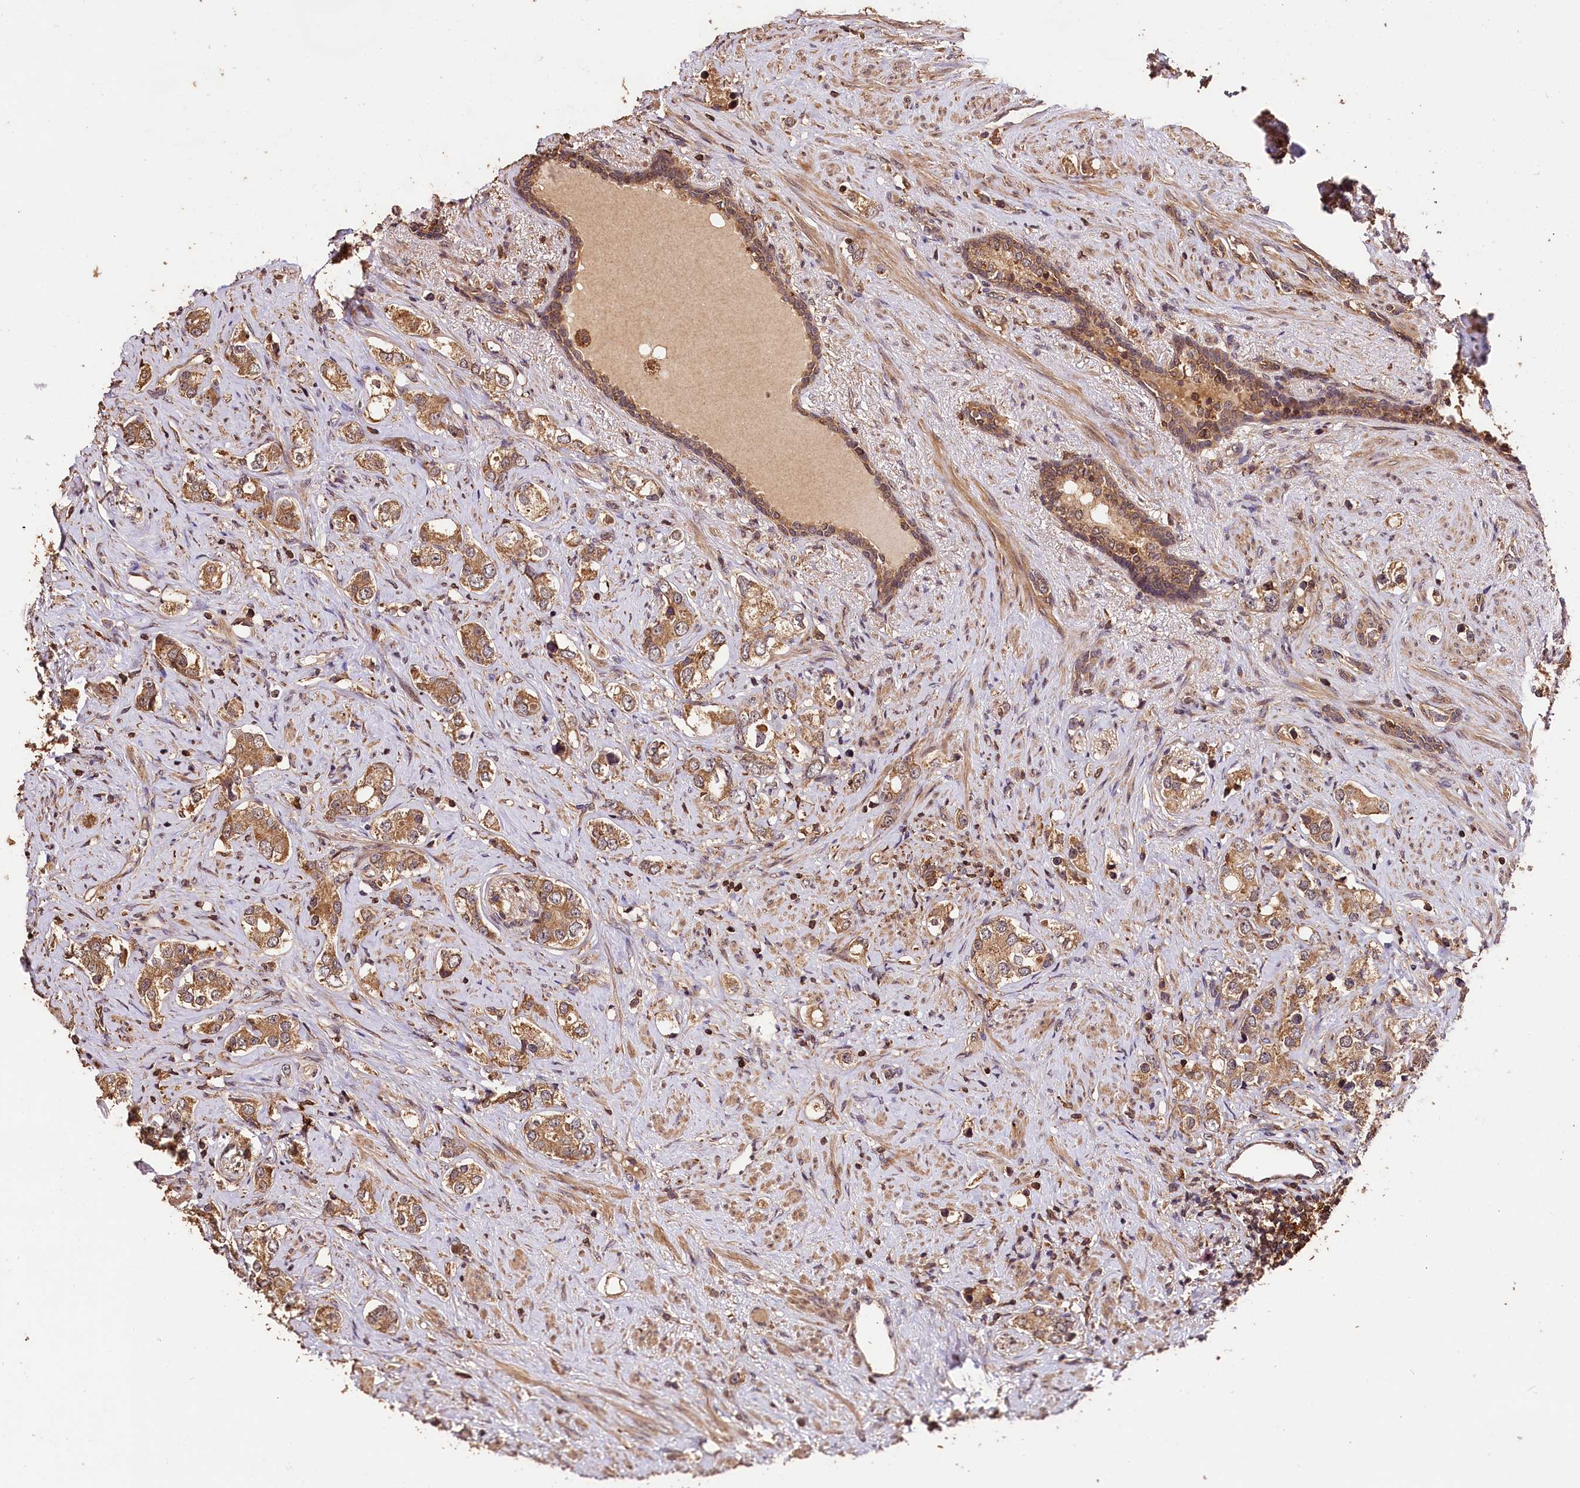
{"staining": {"intensity": "moderate", "quantity": ">75%", "location": "cytoplasmic/membranous"}, "tissue": "prostate cancer", "cell_type": "Tumor cells", "image_type": "cancer", "snomed": [{"axis": "morphology", "description": "Adenocarcinoma, High grade"}, {"axis": "topography", "description": "Prostate"}], "caption": "A brown stain shows moderate cytoplasmic/membranous staining of a protein in human prostate cancer tumor cells. (DAB (3,3'-diaminobenzidine) IHC, brown staining for protein, blue staining for nuclei).", "gene": "KPTN", "patient": {"sex": "male", "age": 63}}